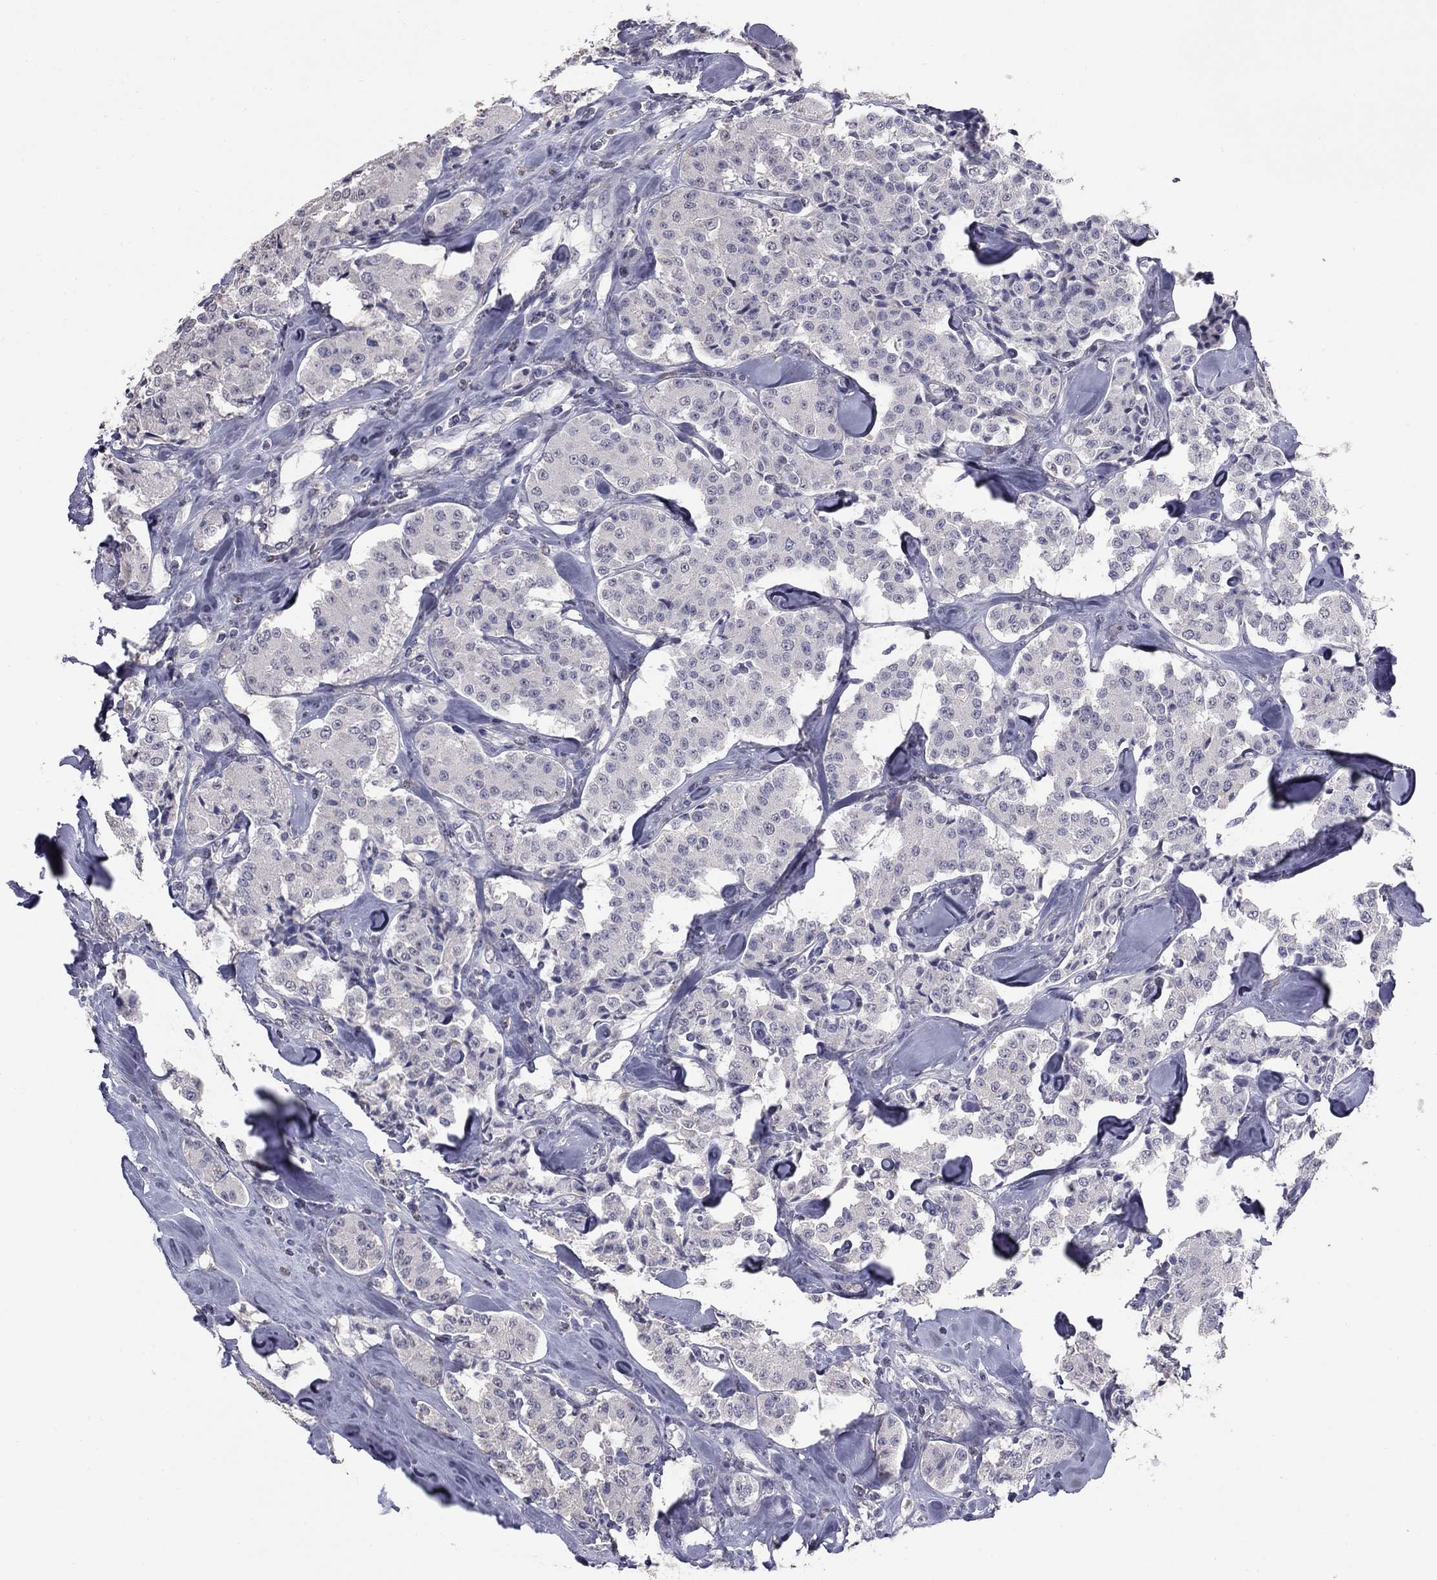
{"staining": {"intensity": "negative", "quantity": "none", "location": "none"}, "tissue": "carcinoid", "cell_type": "Tumor cells", "image_type": "cancer", "snomed": [{"axis": "morphology", "description": "Carcinoid, malignant, NOS"}, {"axis": "topography", "description": "Pancreas"}], "caption": "This is an immunohistochemistry (IHC) histopathology image of human carcinoid (malignant). There is no staining in tumor cells.", "gene": "PRRT2", "patient": {"sex": "male", "age": 41}}